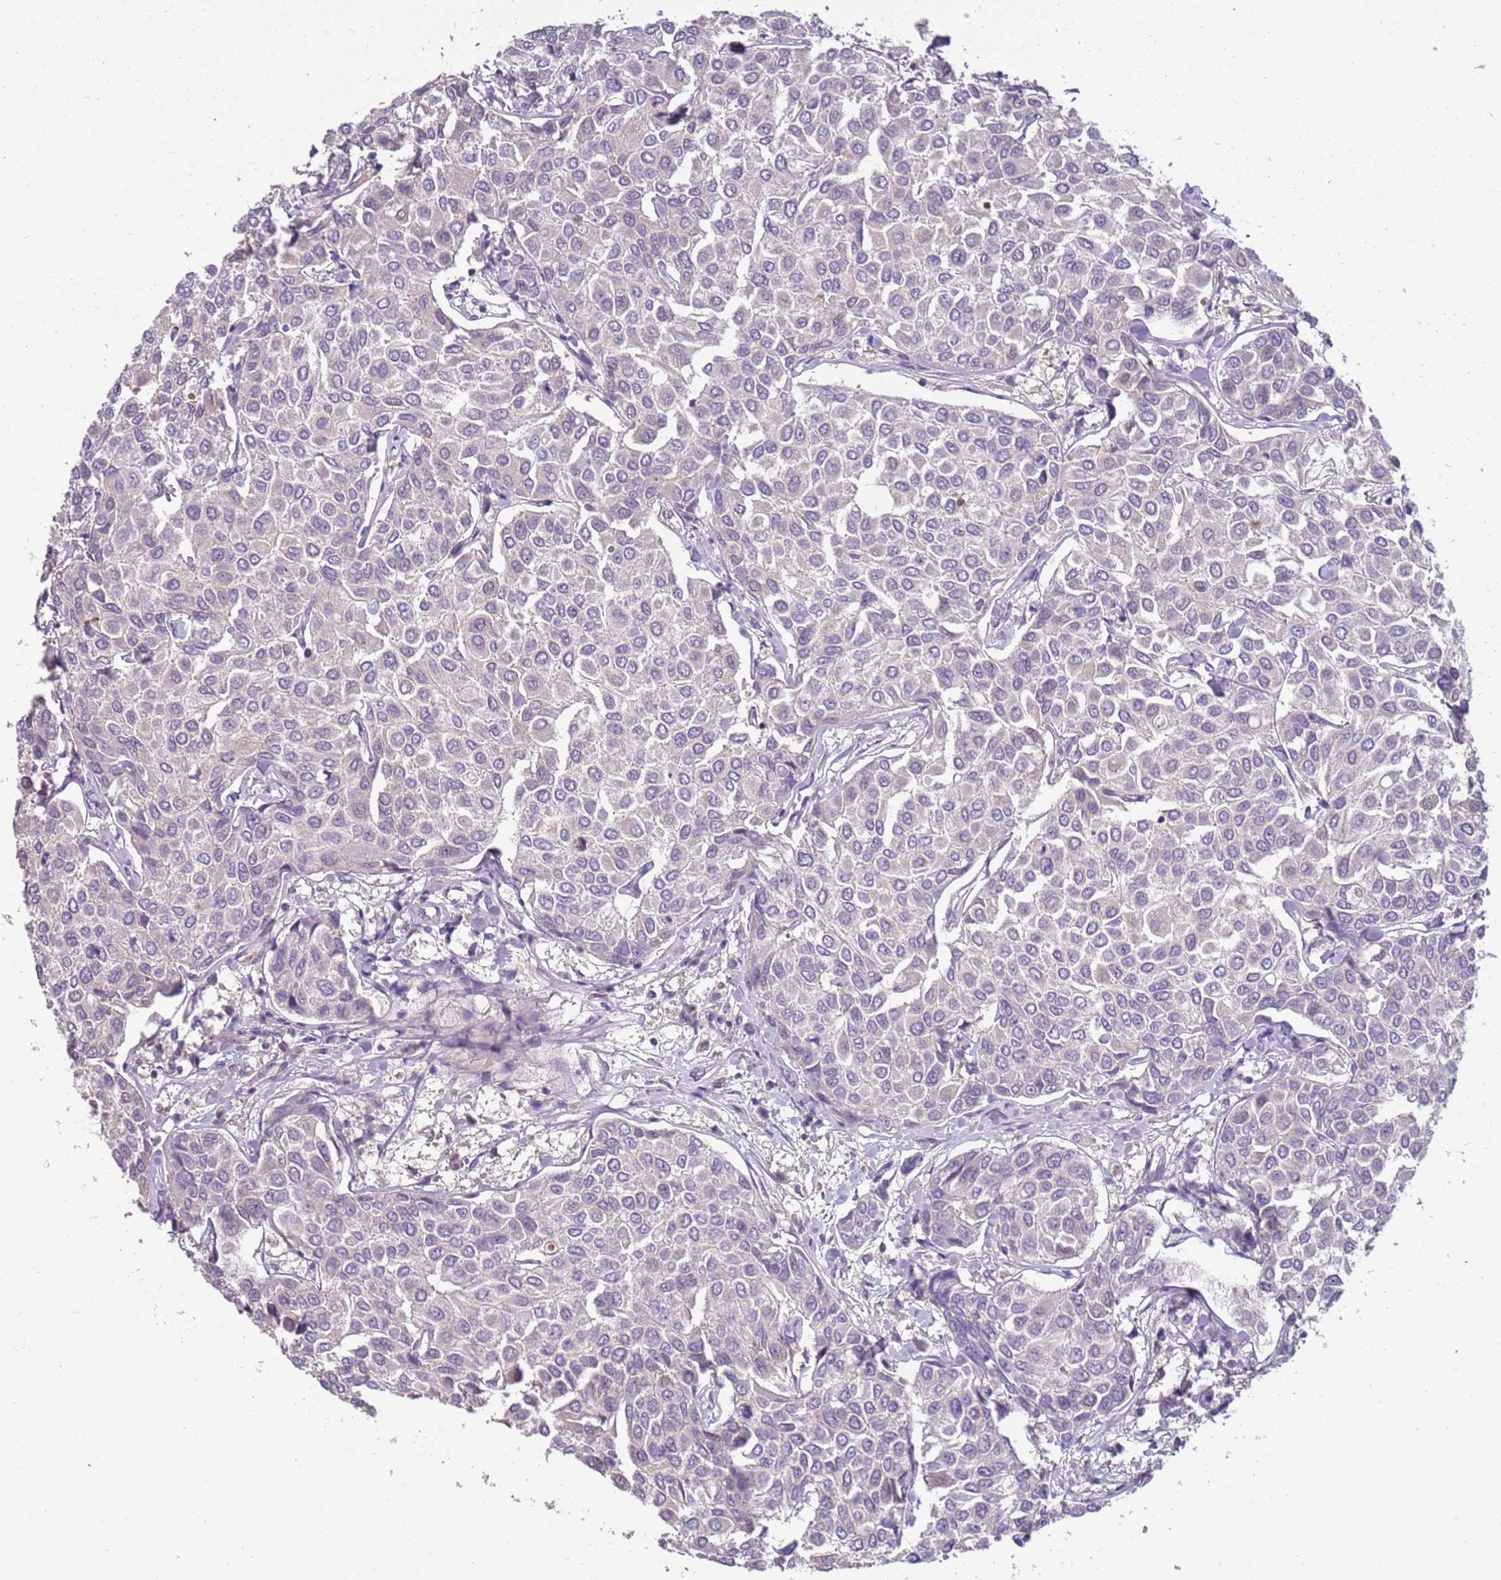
{"staining": {"intensity": "negative", "quantity": "none", "location": "none"}, "tissue": "breast cancer", "cell_type": "Tumor cells", "image_type": "cancer", "snomed": [{"axis": "morphology", "description": "Duct carcinoma"}, {"axis": "topography", "description": "Breast"}], "caption": "Human breast invasive ductal carcinoma stained for a protein using immunohistochemistry displays no staining in tumor cells.", "gene": "ARHGAP5", "patient": {"sex": "female", "age": 55}}